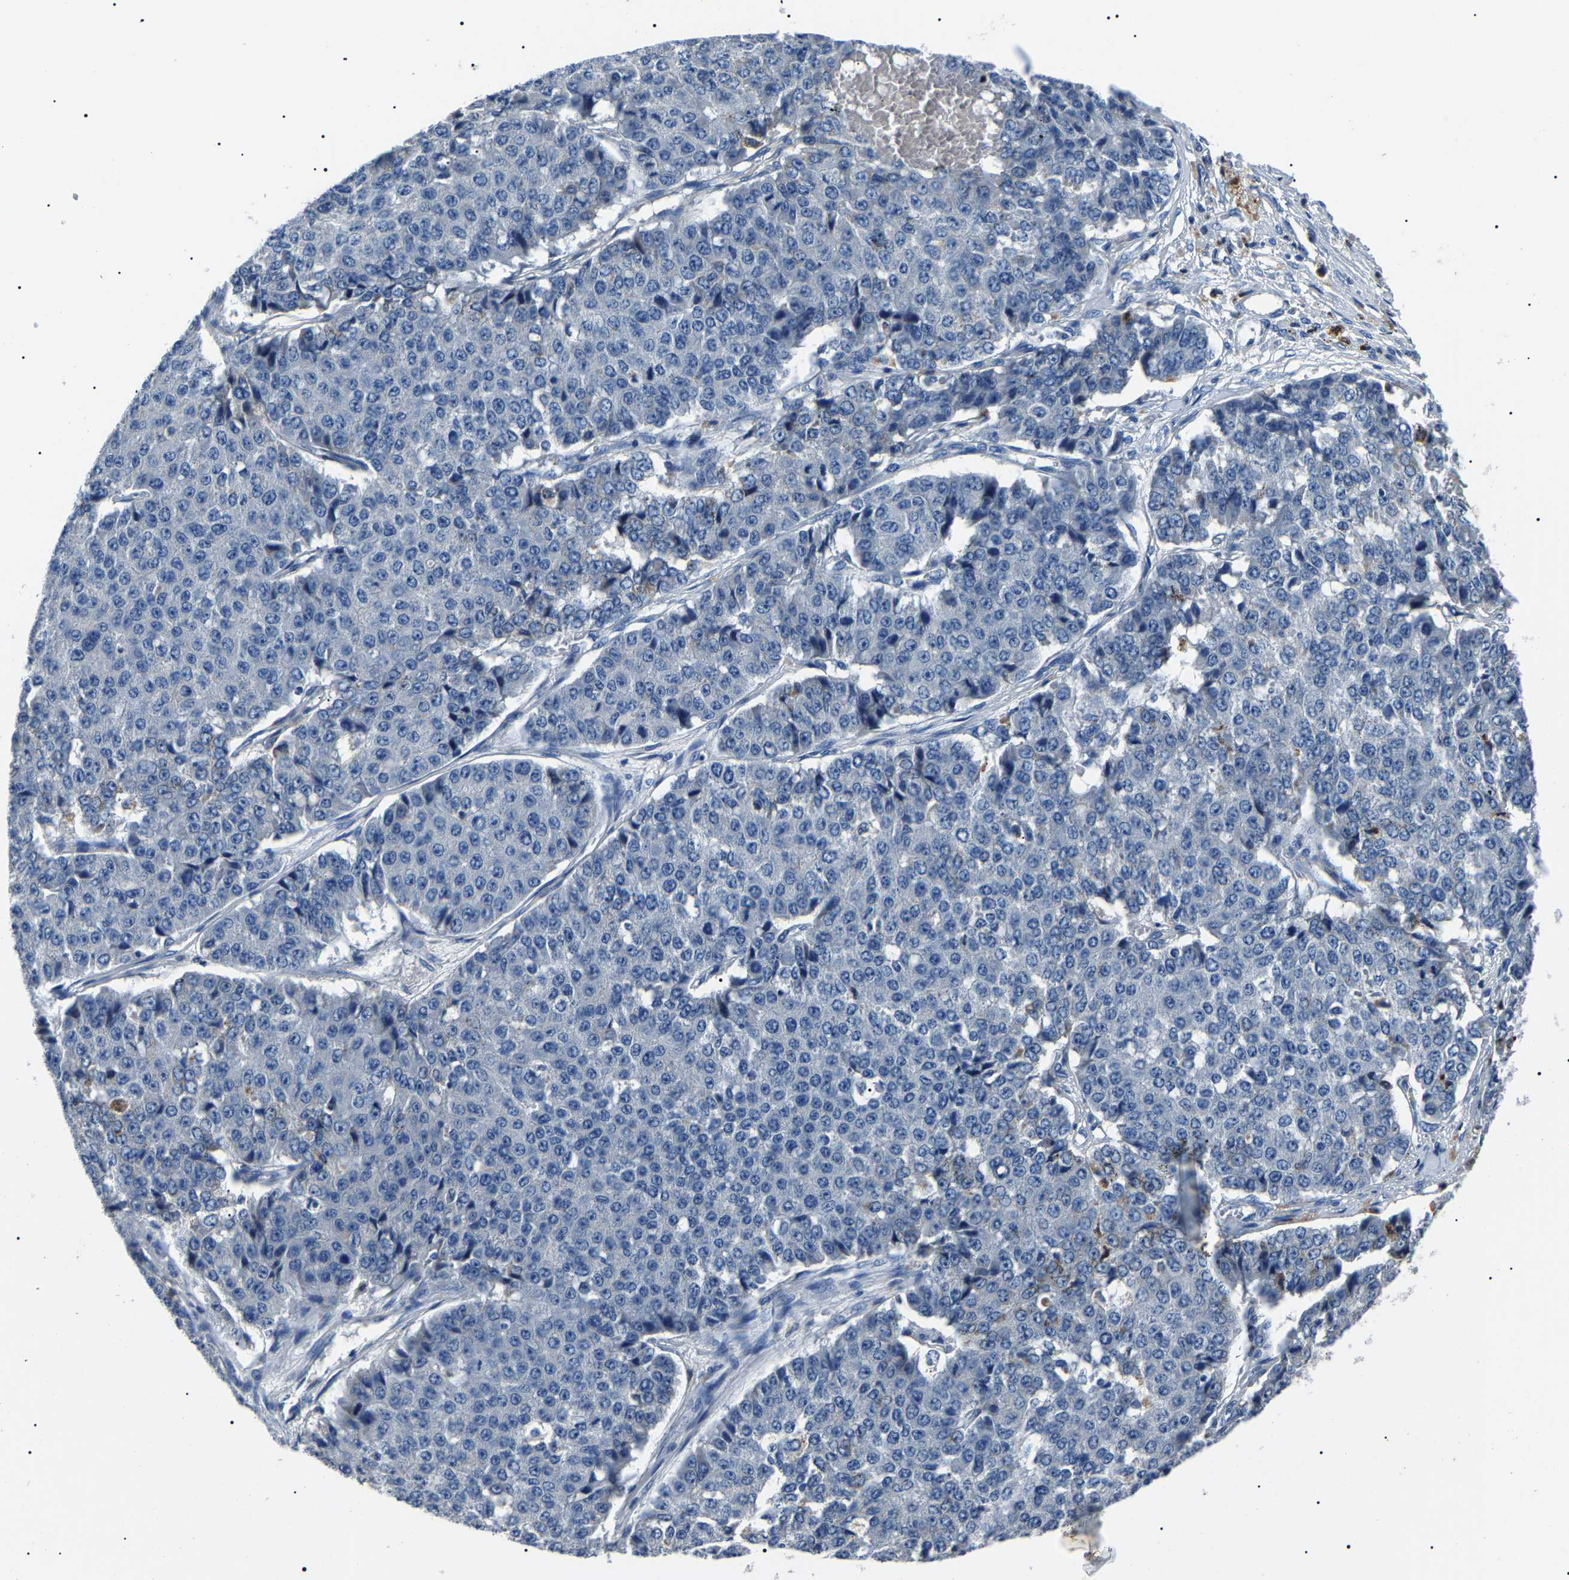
{"staining": {"intensity": "negative", "quantity": "none", "location": "none"}, "tissue": "pancreatic cancer", "cell_type": "Tumor cells", "image_type": "cancer", "snomed": [{"axis": "morphology", "description": "Adenocarcinoma, NOS"}, {"axis": "topography", "description": "Pancreas"}], "caption": "Immunohistochemical staining of pancreatic adenocarcinoma demonstrates no significant staining in tumor cells.", "gene": "KLK15", "patient": {"sex": "male", "age": 50}}